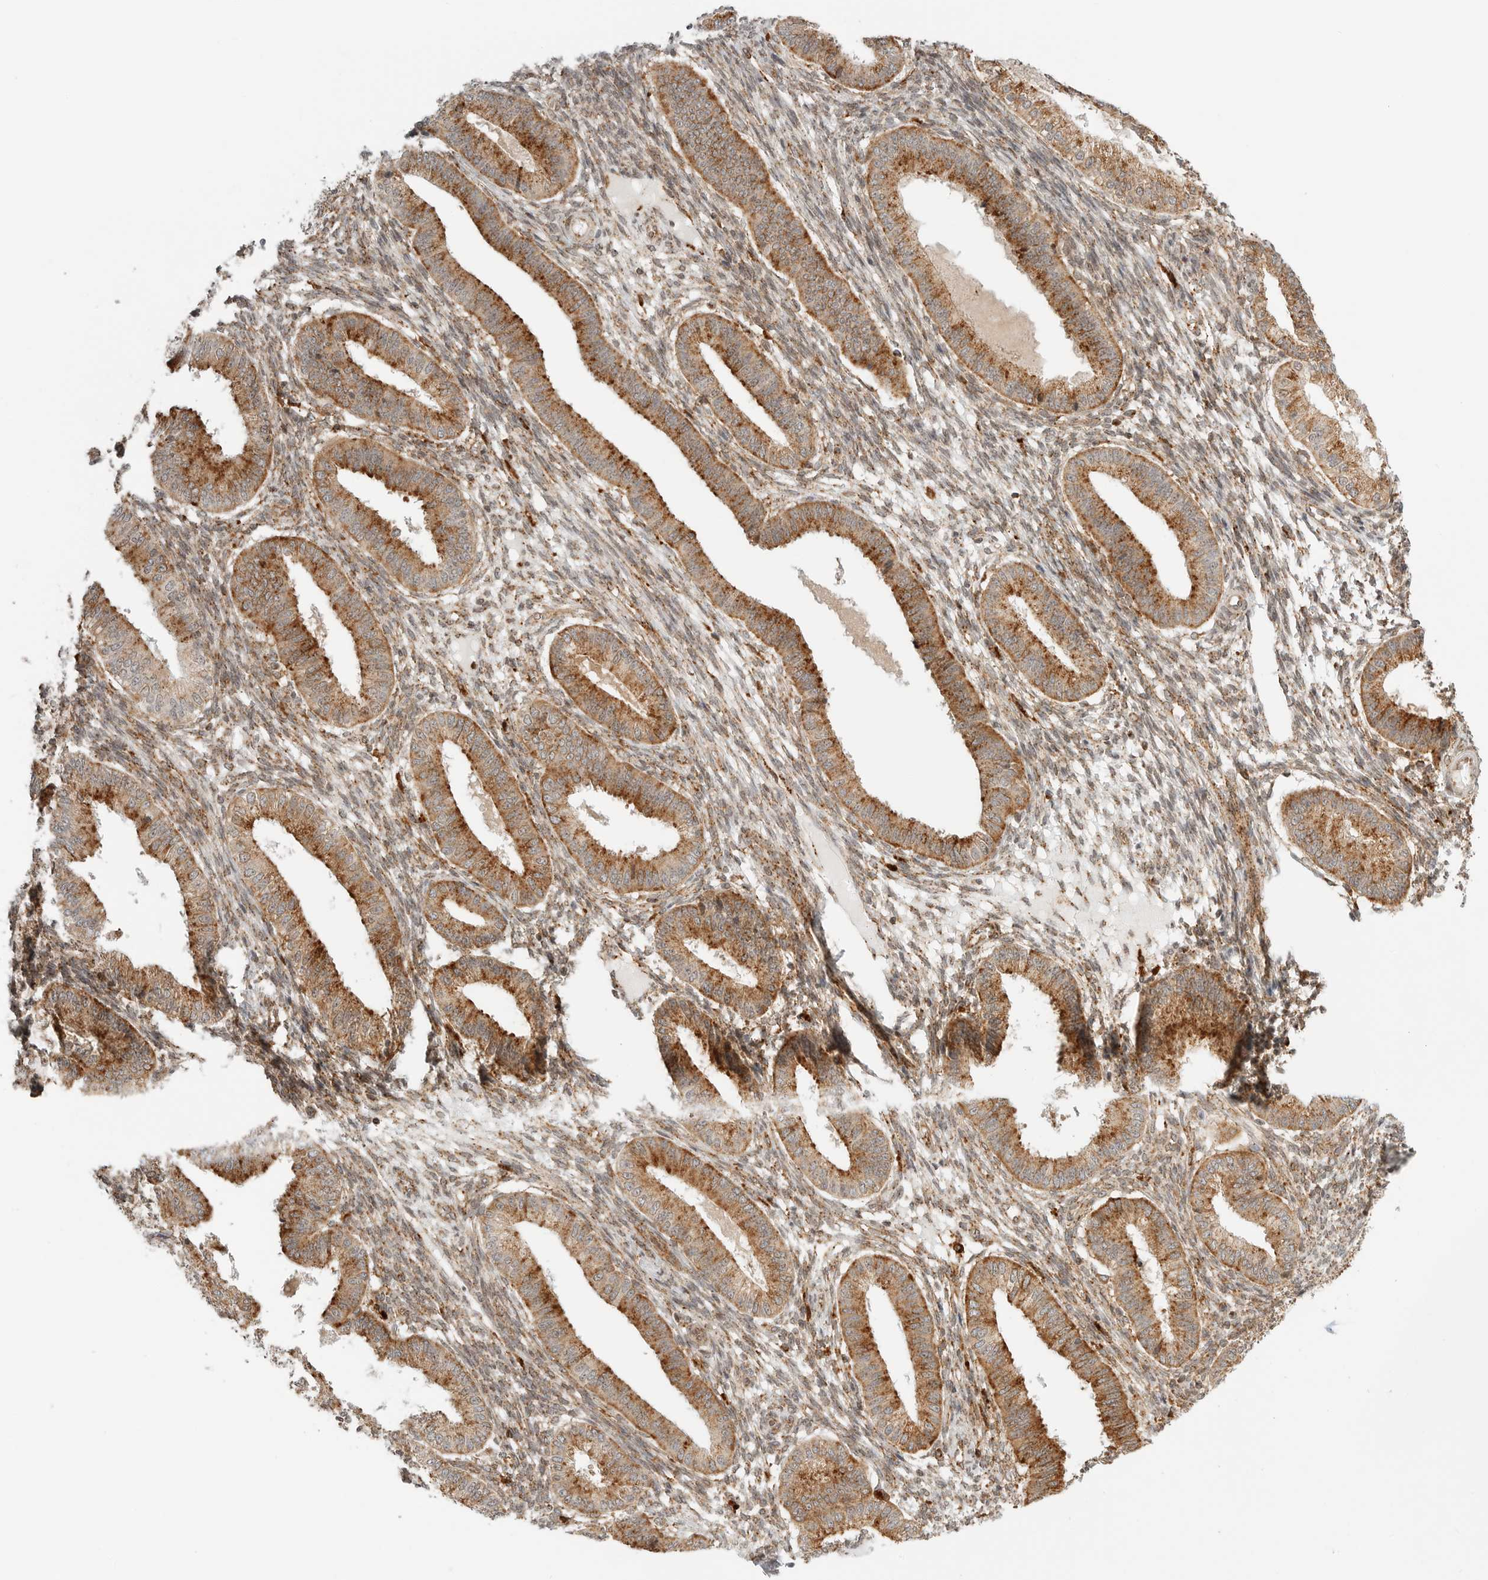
{"staining": {"intensity": "moderate", "quantity": ">75%", "location": "cytoplasmic/membranous"}, "tissue": "endometrium", "cell_type": "Cells in endometrial stroma", "image_type": "normal", "snomed": [{"axis": "morphology", "description": "Normal tissue, NOS"}, {"axis": "topography", "description": "Endometrium"}], "caption": "A histopathology image of endometrium stained for a protein displays moderate cytoplasmic/membranous brown staining in cells in endometrial stroma. Using DAB (3,3'-diaminobenzidine) (brown) and hematoxylin (blue) stains, captured at high magnification using brightfield microscopy.", "gene": "IDUA", "patient": {"sex": "female", "age": 39}}